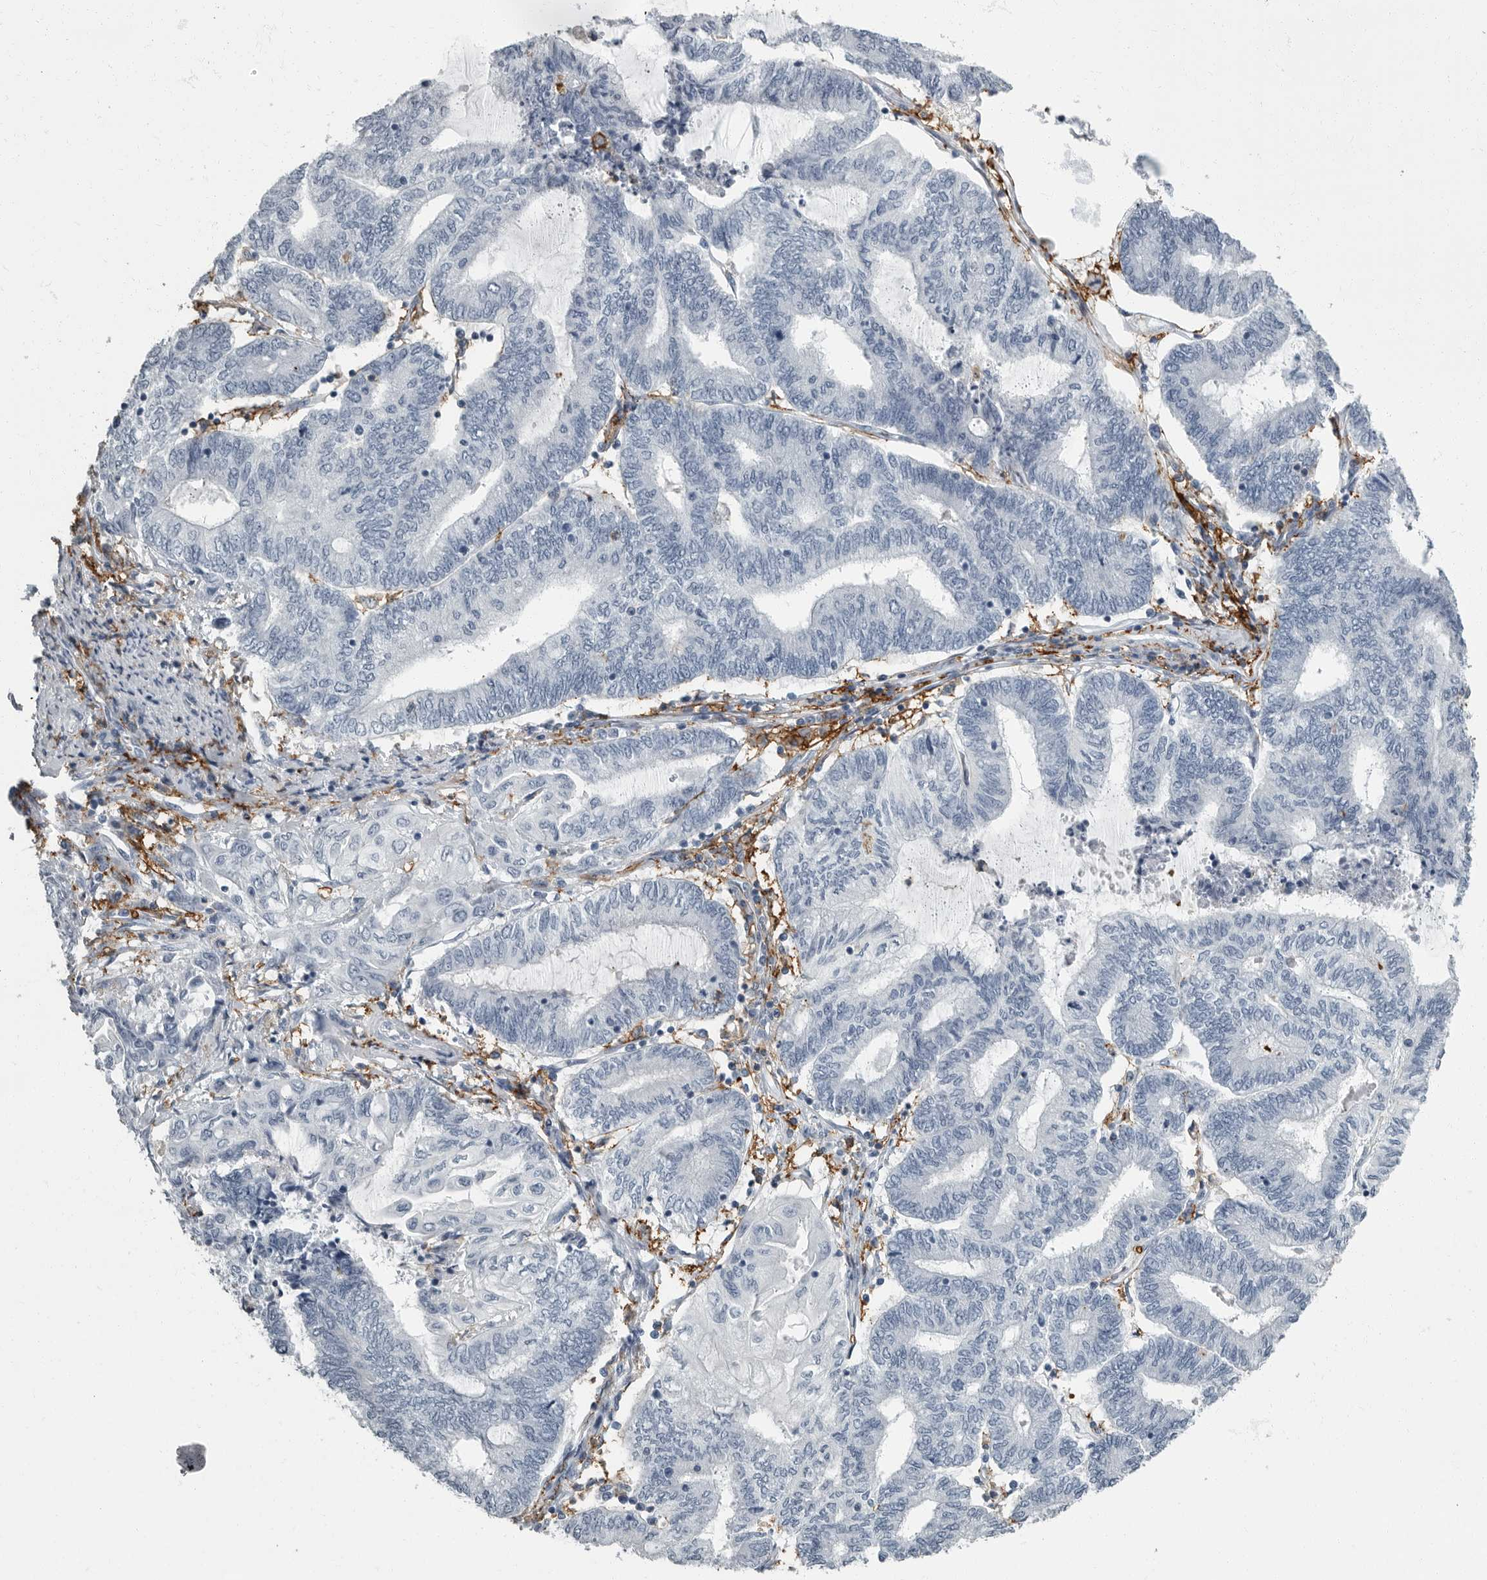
{"staining": {"intensity": "negative", "quantity": "none", "location": "none"}, "tissue": "endometrial cancer", "cell_type": "Tumor cells", "image_type": "cancer", "snomed": [{"axis": "morphology", "description": "Adenocarcinoma, NOS"}, {"axis": "topography", "description": "Uterus"}, {"axis": "topography", "description": "Endometrium"}], "caption": "DAB immunohistochemical staining of endometrial cancer (adenocarcinoma) demonstrates no significant positivity in tumor cells.", "gene": "FCER1G", "patient": {"sex": "female", "age": 70}}